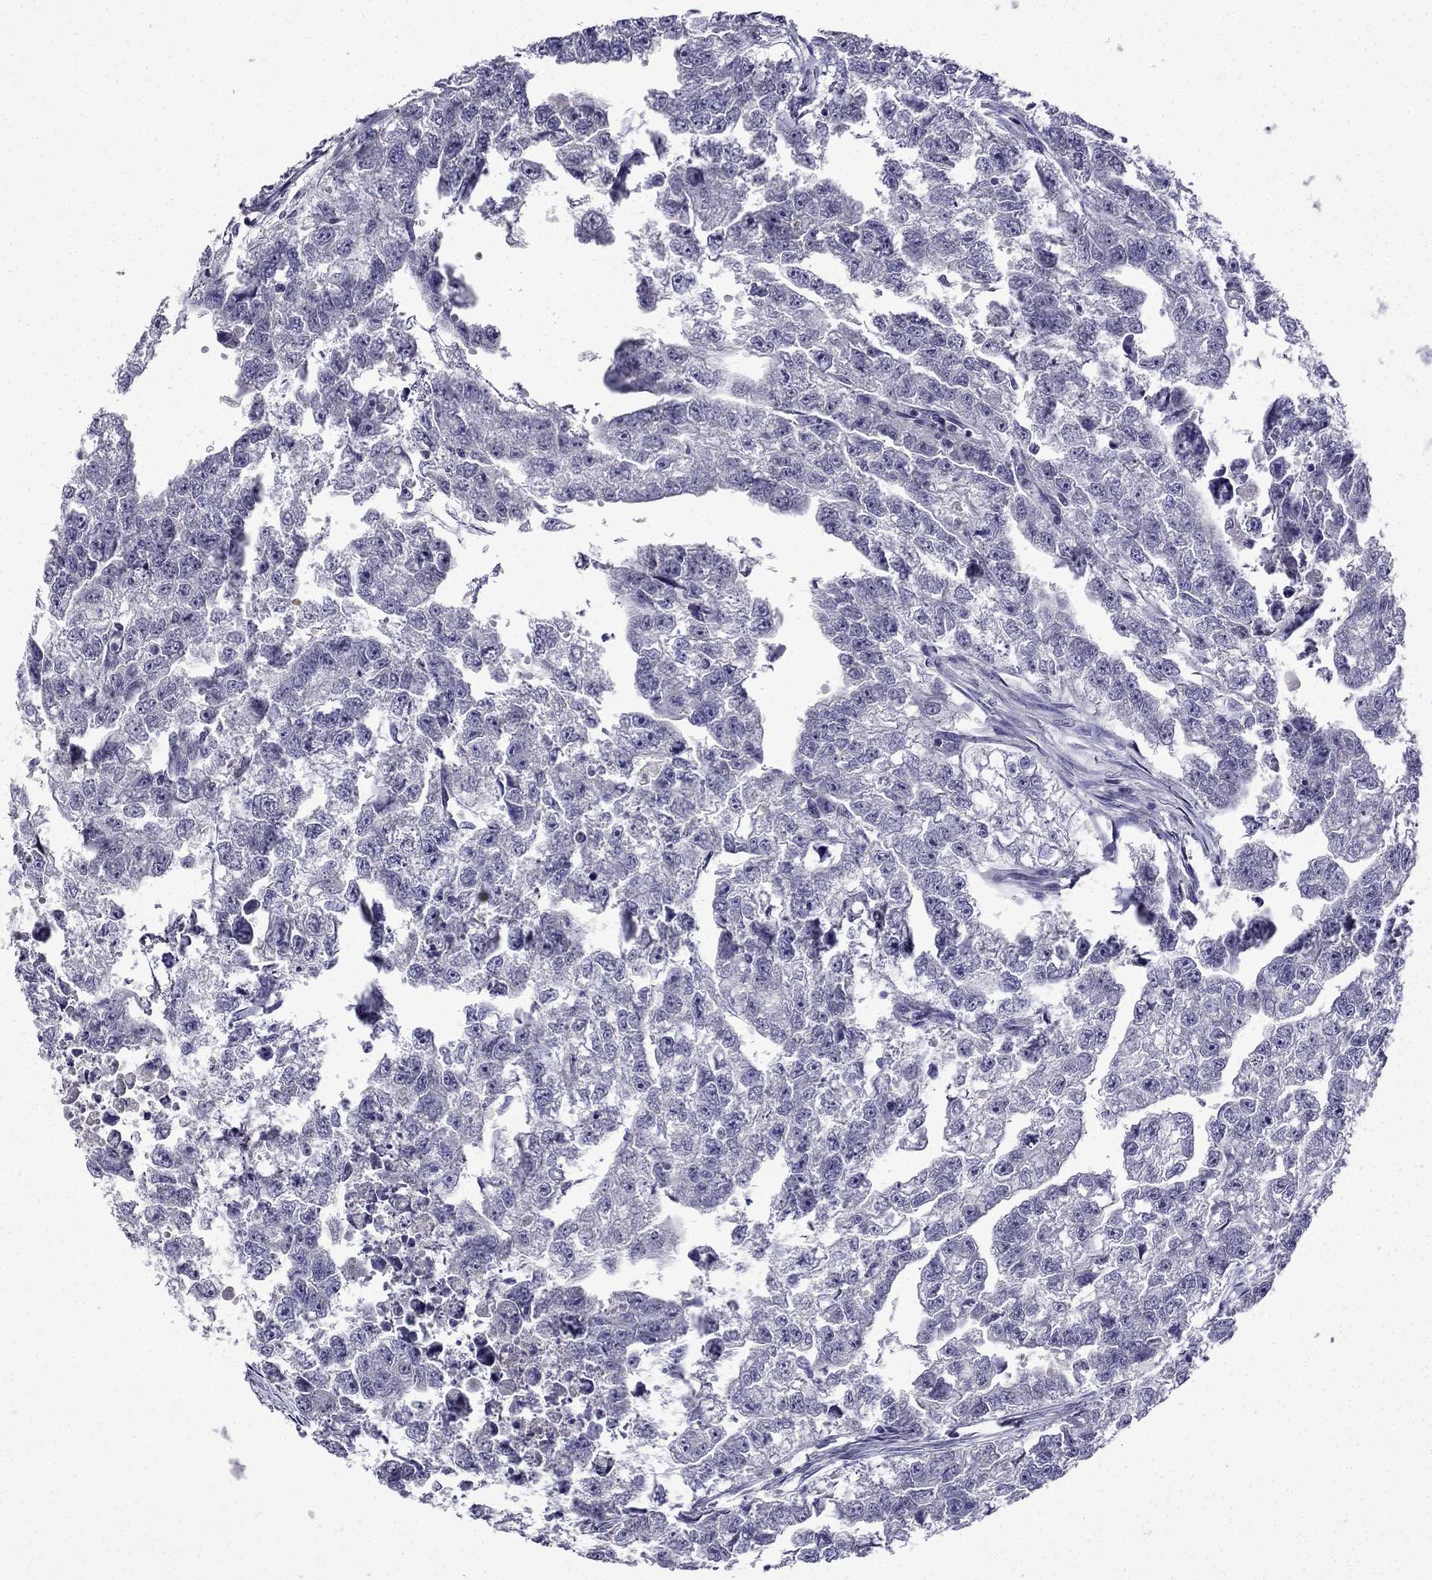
{"staining": {"intensity": "negative", "quantity": "none", "location": "none"}, "tissue": "testis cancer", "cell_type": "Tumor cells", "image_type": "cancer", "snomed": [{"axis": "morphology", "description": "Carcinoma, Embryonal, NOS"}, {"axis": "morphology", "description": "Teratoma, malignant, NOS"}, {"axis": "topography", "description": "Testis"}], "caption": "Tumor cells show no significant positivity in testis cancer (embryonal carcinoma). Brightfield microscopy of IHC stained with DAB (3,3'-diaminobenzidine) (brown) and hematoxylin (blue), captured at high magnification.", "gene": "UHRF1", "patient": {"sex": "male", "age": 44}}